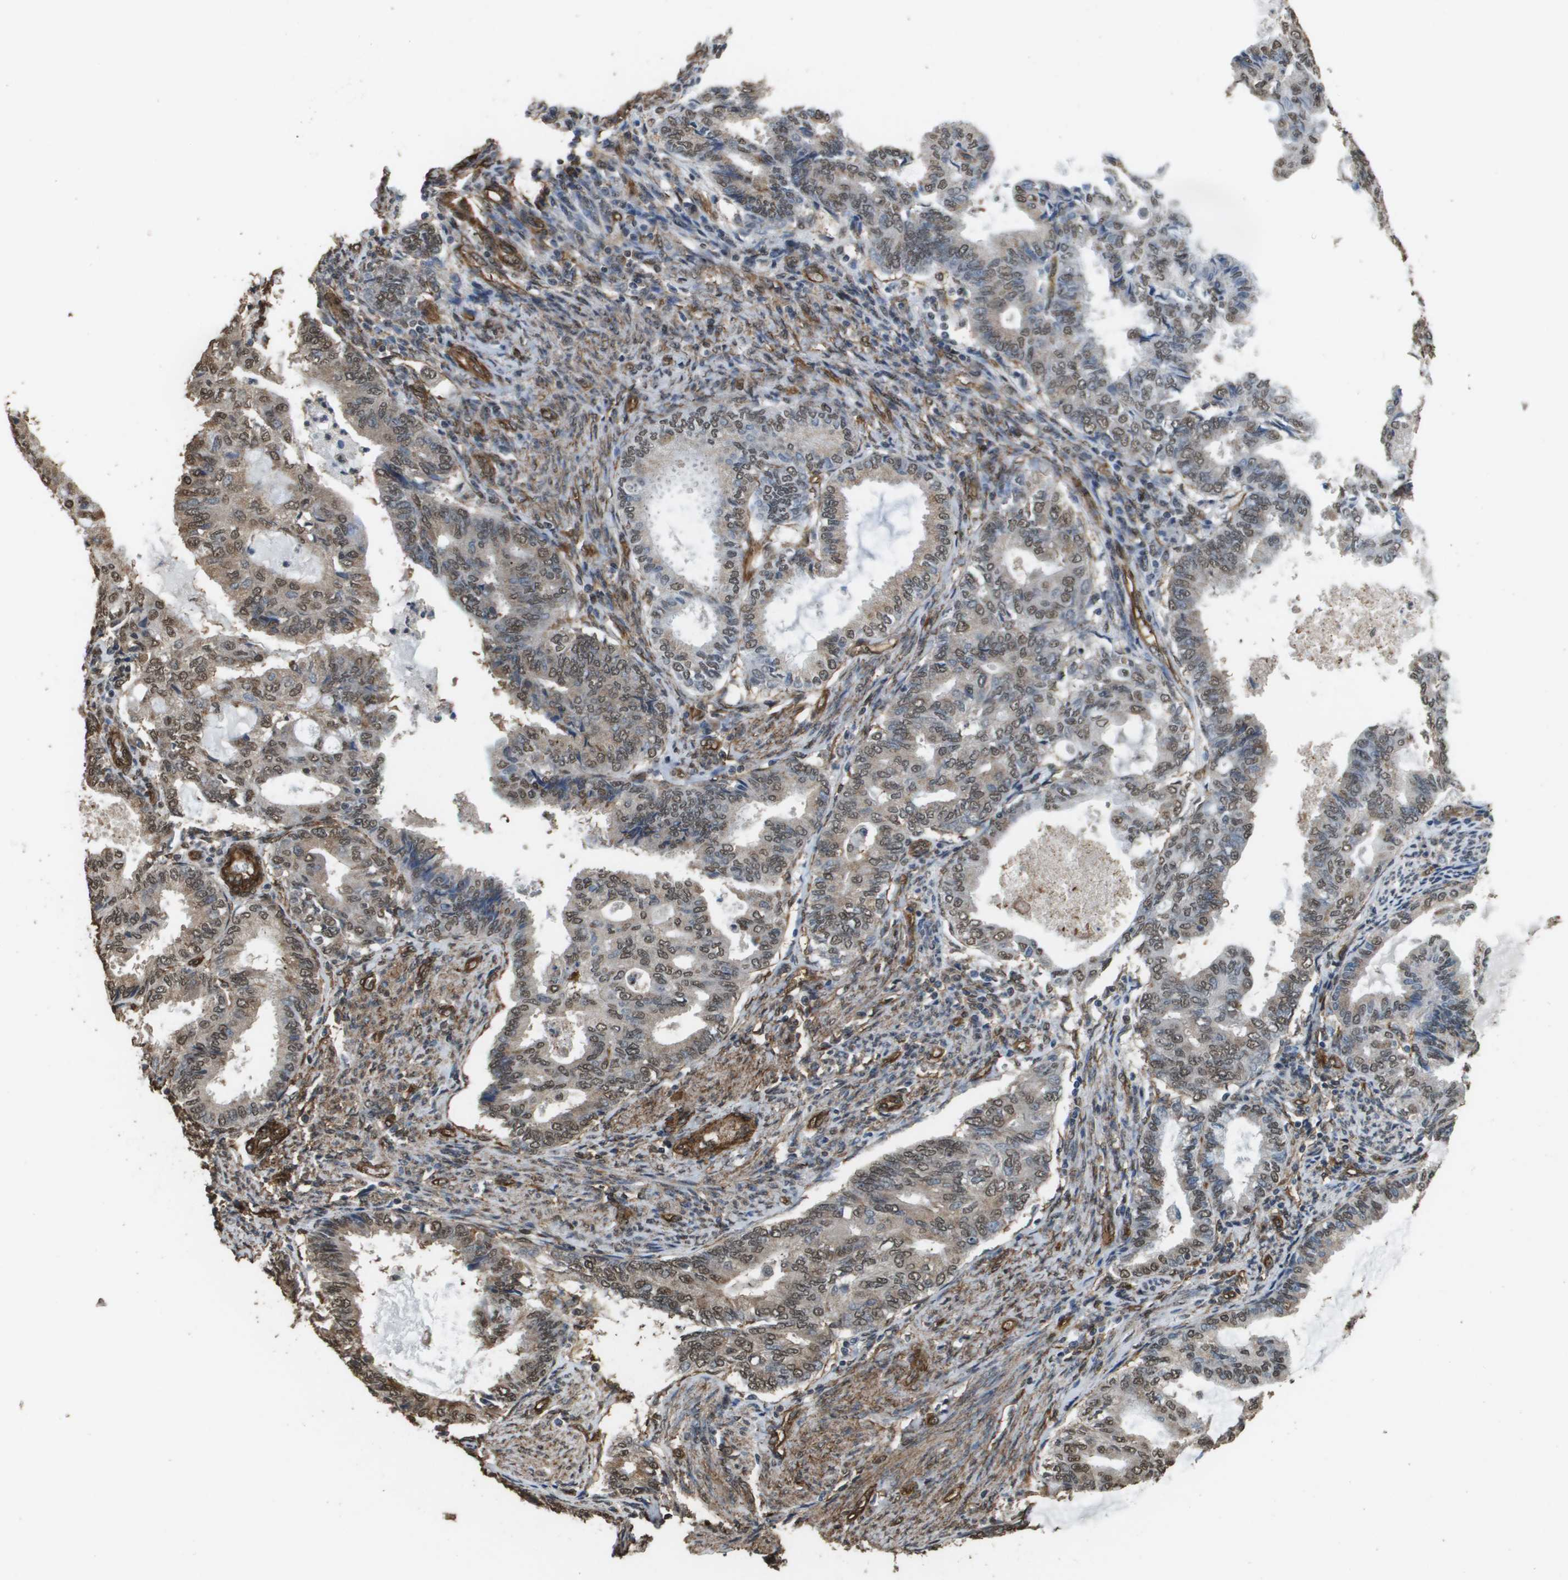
{"staining": {"intensity": "weak", "quantity": ">75%", "location": "cytoplasmic/membranous,nuclear"}, "tissue": "endometrial cancer", "cell_type": "Tumor cells", "image_type": "cancer", "snomed": [{"axis": "morphology", "description": "Adenocarcinoma, NOS"}, {"axis": "topography", "description": "Endometrium"}], "caption": "Tumor cells reveal low levels of weak cytoplasmic/membranous and nuclear expression in about >75% of cells in human endometrial cancer. The staining was performed using DAB, with brown indicating positive protein expression. Nuclei are stained blue with hematoxylin.", "gene": "AAMP", "patient": {"sex": "female", "age": 86}}